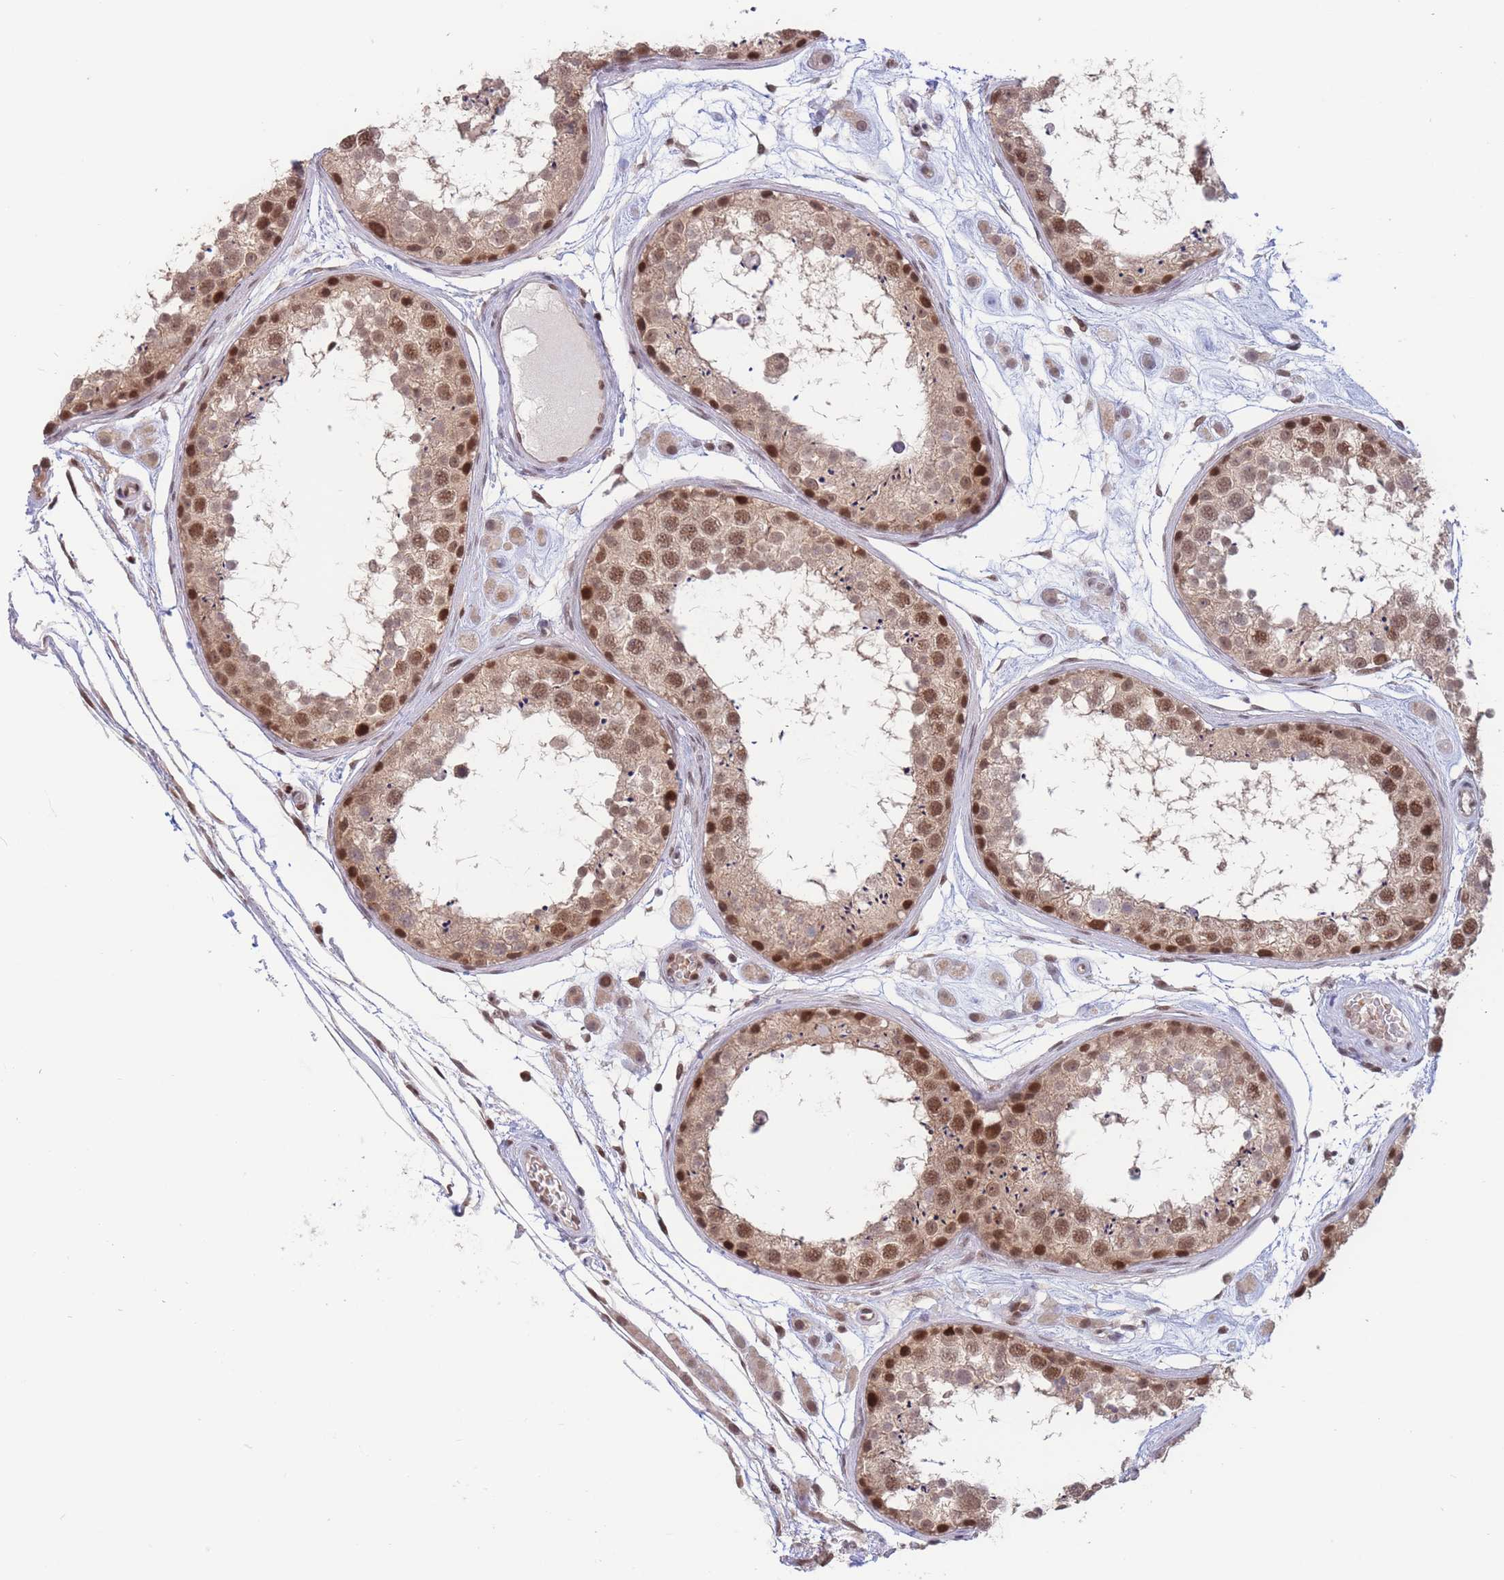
{"staining": {"intensity": "moderate", "quantity": ">75%", "location": "nuclear"}, "tissue": "testis", "cell_type": "Cells in seminiferous ducts", "image_type": "normal", "snomed": [{"axis": "morphology", "description": "Normal tissue, NOS"}, {"axis": "topography", "description": "Testis"}], "caption": "Immunohistochemical staining of benign human testis displays moderate nuclear protein staining in approximately >75% of cells in seminiferous ducts. (Brightfield microscopy of DAB IHC at high magnification).", "gene": "SMAD9", "patient": {"sex": "male", "age": 25}}